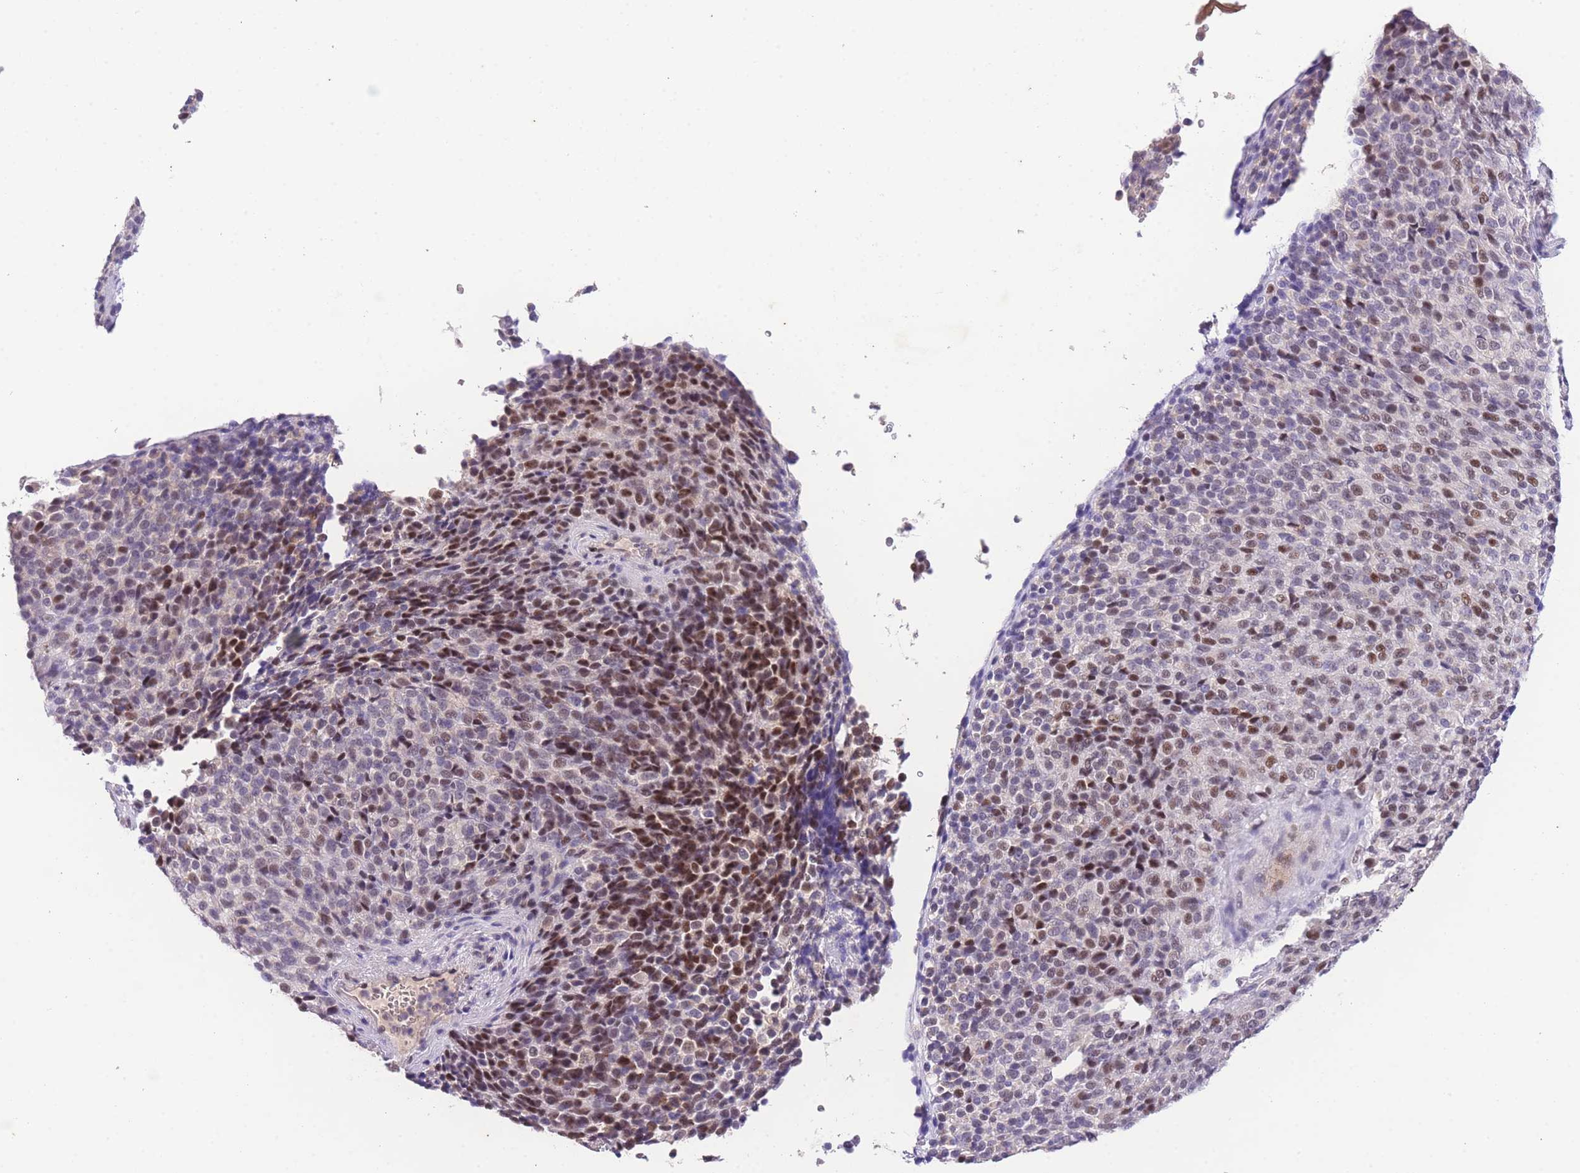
{"staining": {"intensity": "moderate", "quantity": "25%-75%", "location": "nuclear"}, "tissue": "melanoma", "cell_type": "Tumor cells", "image_type": "cancer", "snomed": [{"axis": "morphology", "description": "Malignant melanoma, Metastatic site"}, {"axis": "topography", "description": "Brain"}], "caption": "Tumor cells display moderate nuclear expression in approximately 25%-75% of cells in malignant melanoma (metastatic site).", "gene": "SLC35F2", "patient": {"sex": "female", "age": 56}}